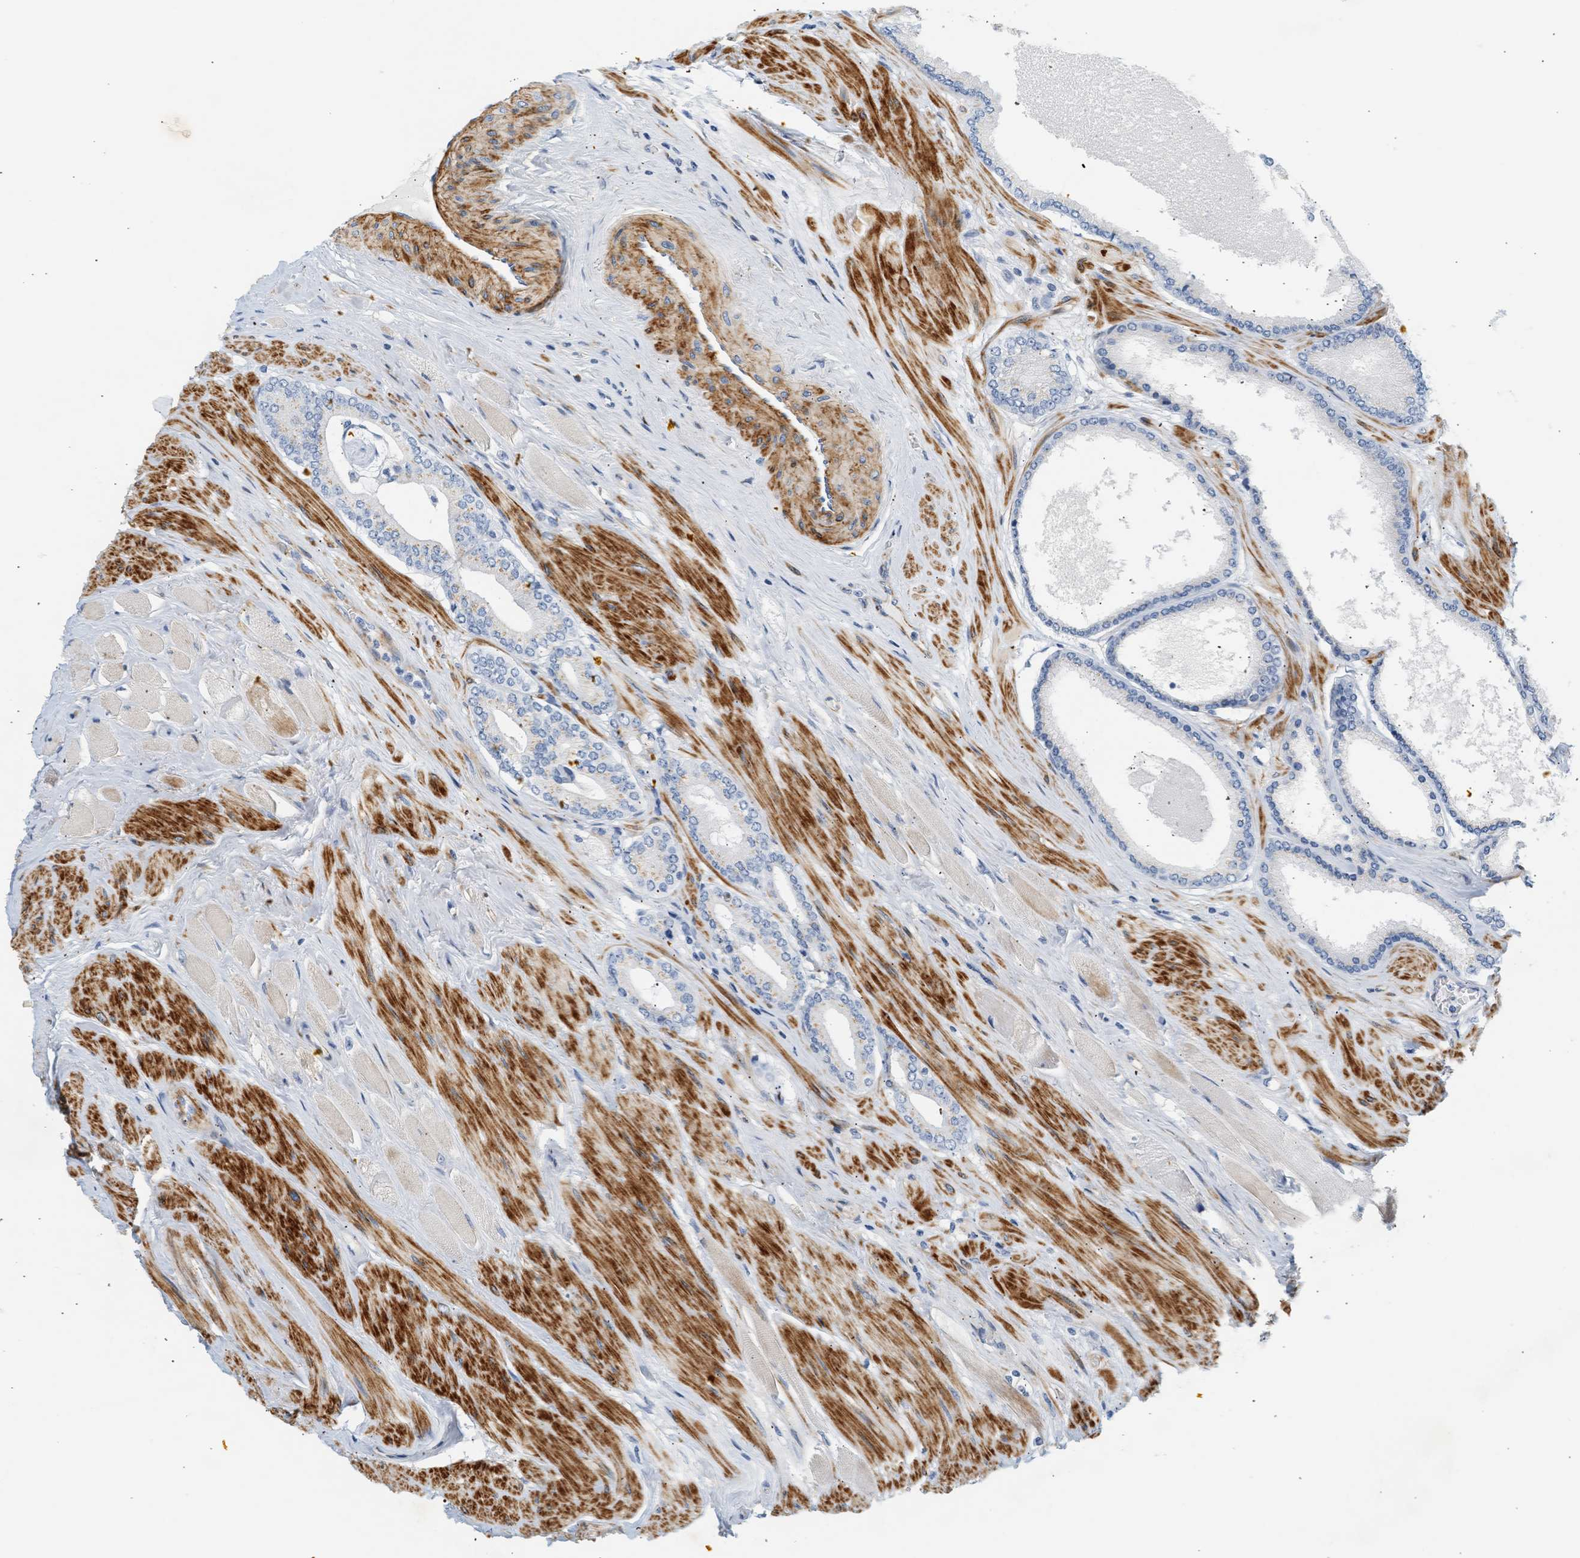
{"staining": {"intensity": "negative", "quantity": "none", "location": "none"}, "tissue": "prostate cancer", "cell_type": "Tumor cells", "image_type": "cancer", "snomed": [{"axis": "morphology", "description": "Adenocarcinoma, High grade"}, {"axis": "topography", "description": "Prostate"}], "caption": "Protein analysis of prostate cancer (adenocarcinoma (high-grade)) reveals no significant staining in tumor cells.", "gene": "SLC30A7", "patient": {"sex": "male", "age": 61}}